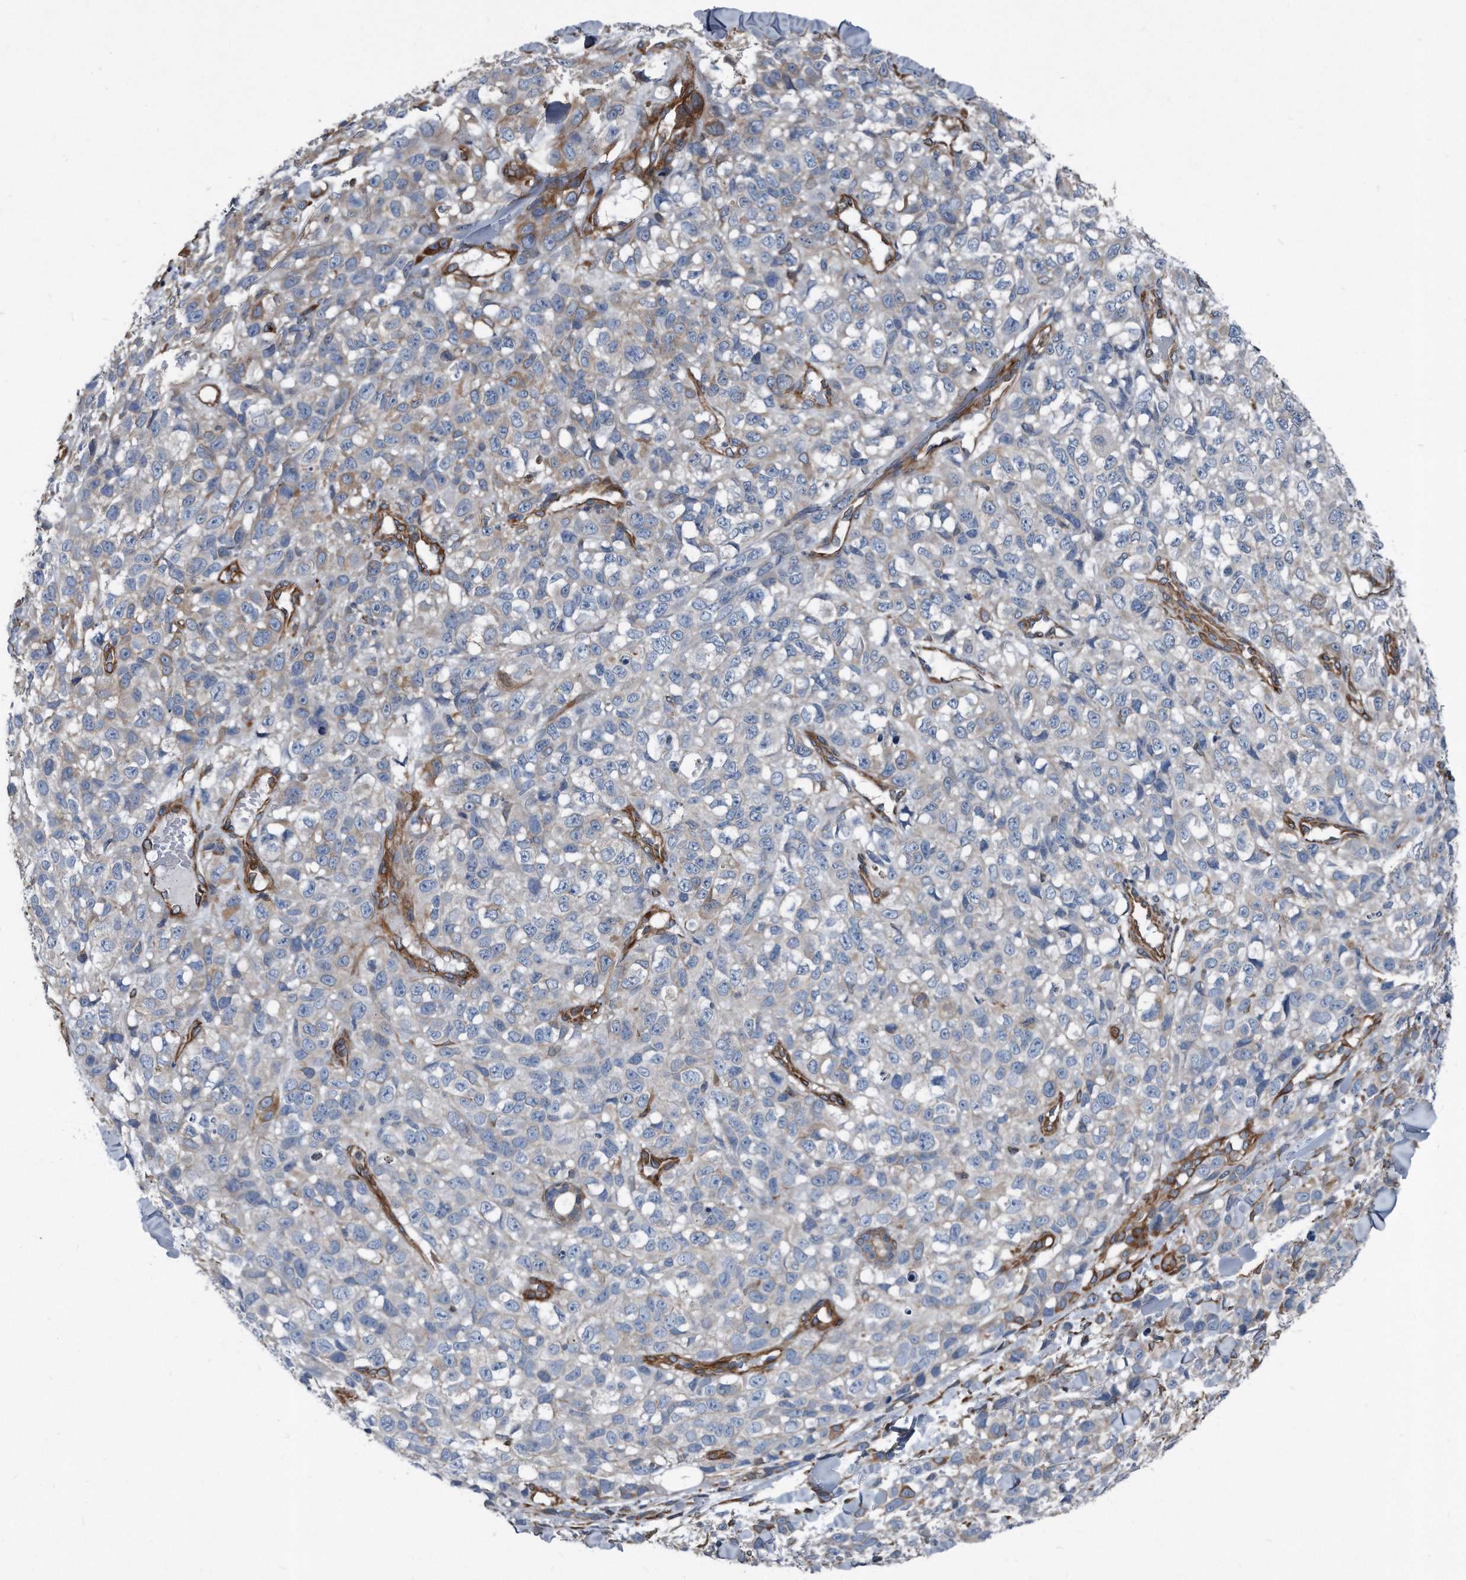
{"staining": {"intensity": "negative", "quantity": "none", "location": "none"}, "tissue": "melanoma", "cell_type": "Tumor cells", "image_type": "cancer", "snomed": [{"axis": "morphology", "description": "Malignant melanoma, Metastatic site"}, {"axis": "topography", "description": "Skin"}], "caption": "Tumor cells are negative for brown protein staining in melanoma.", "gene": "PLEC", "patient": {"sex": "female", "age": 72}}